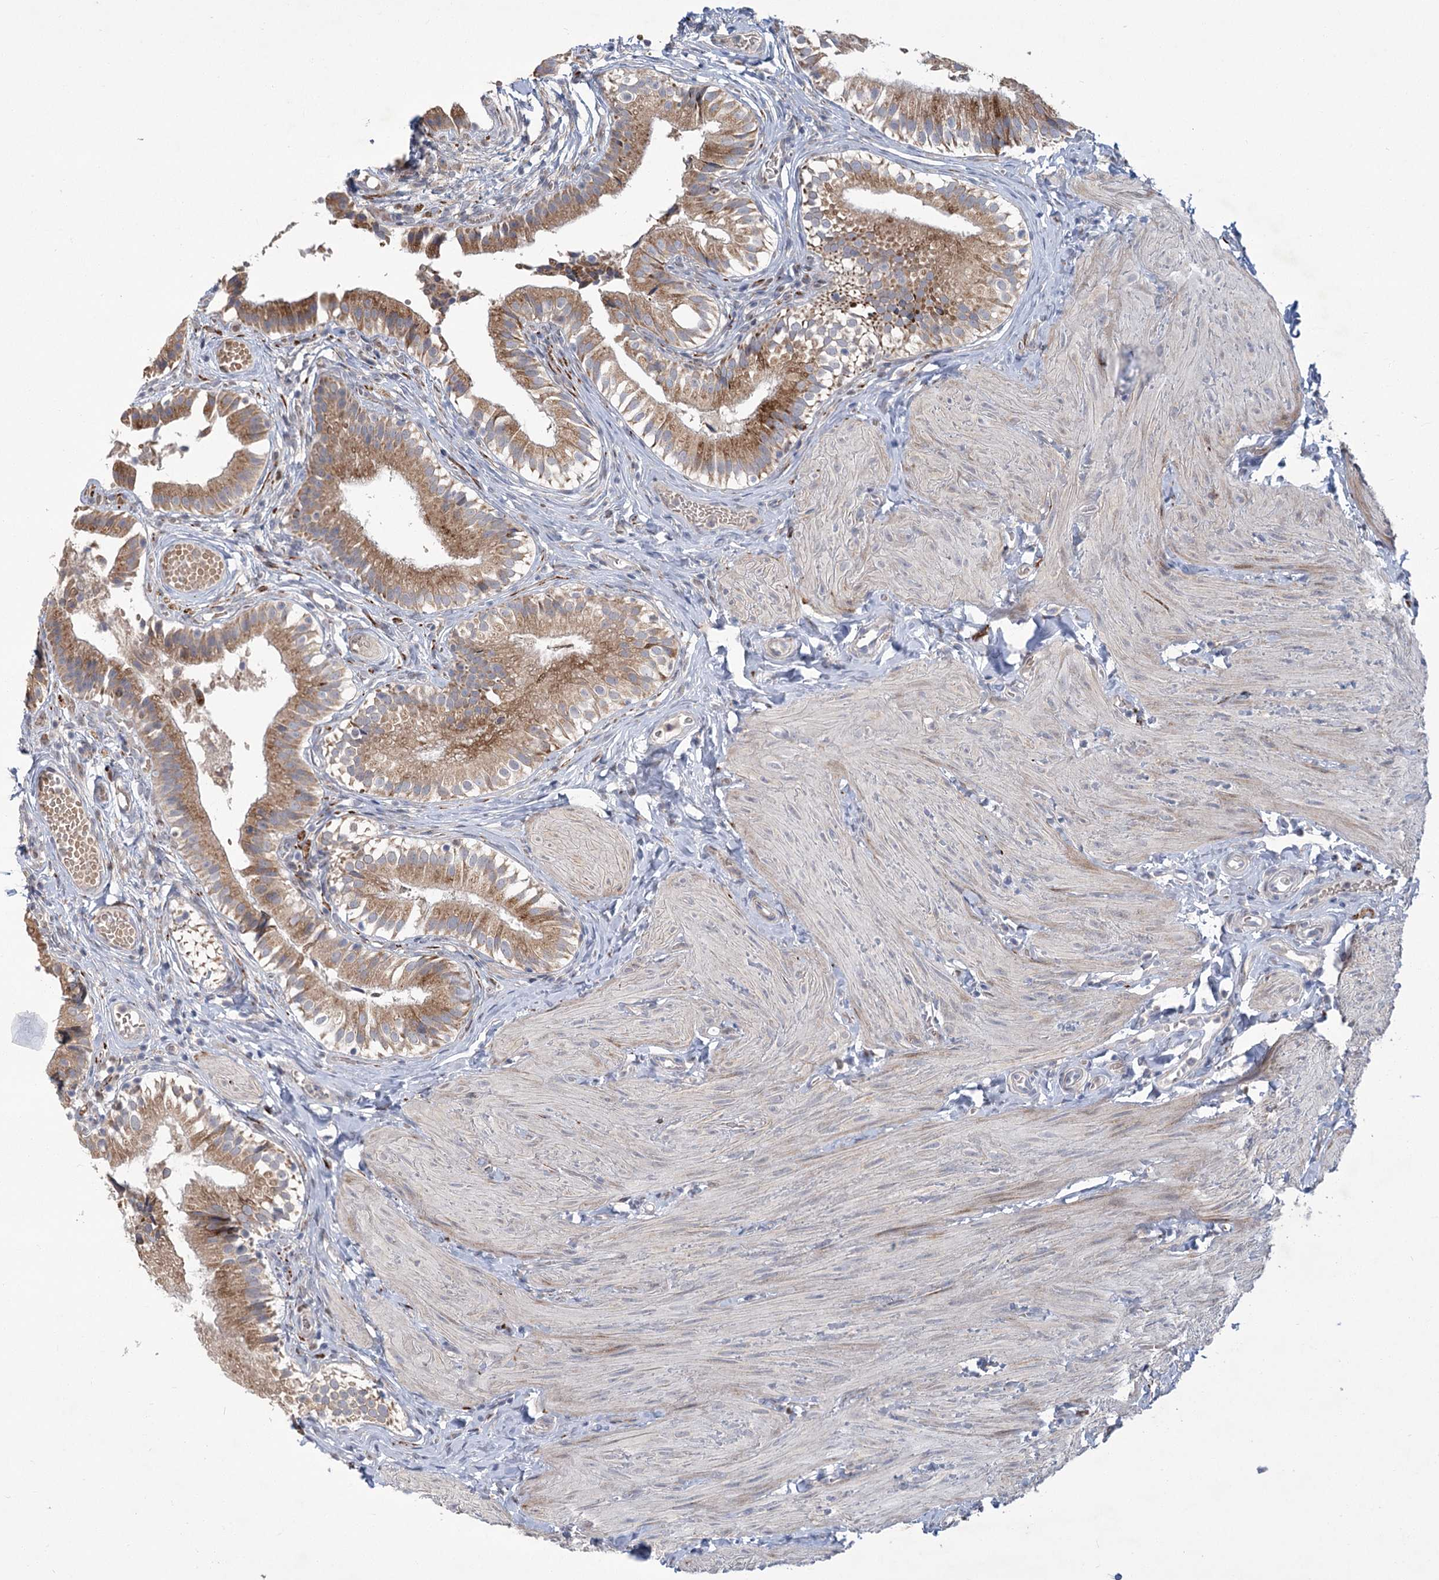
{"staining": {"intensity": "strong", "quantity": ">75%", "location": "cytoplasmic/membranous"}, "tissue": "gallbladder", "cell_type": "Glandular cells", "image_type": "normal", "snomed": [{"axis": "morphology", "description": "Normal tissue, NOS"}, {"axis": "topography", "description": "Gallbladder"}], "caption": "A micrograph of gallbladder stained for a protein demonstrates strong cytoplasmic/membranous brown staining in glandular cells. Using DAB (brown) and hematoxylin (blue) stains, captured at high magnification using brightfield microscopy.", "gene": "GCNT4", "patient": {"sex": "female", "age": 47}}